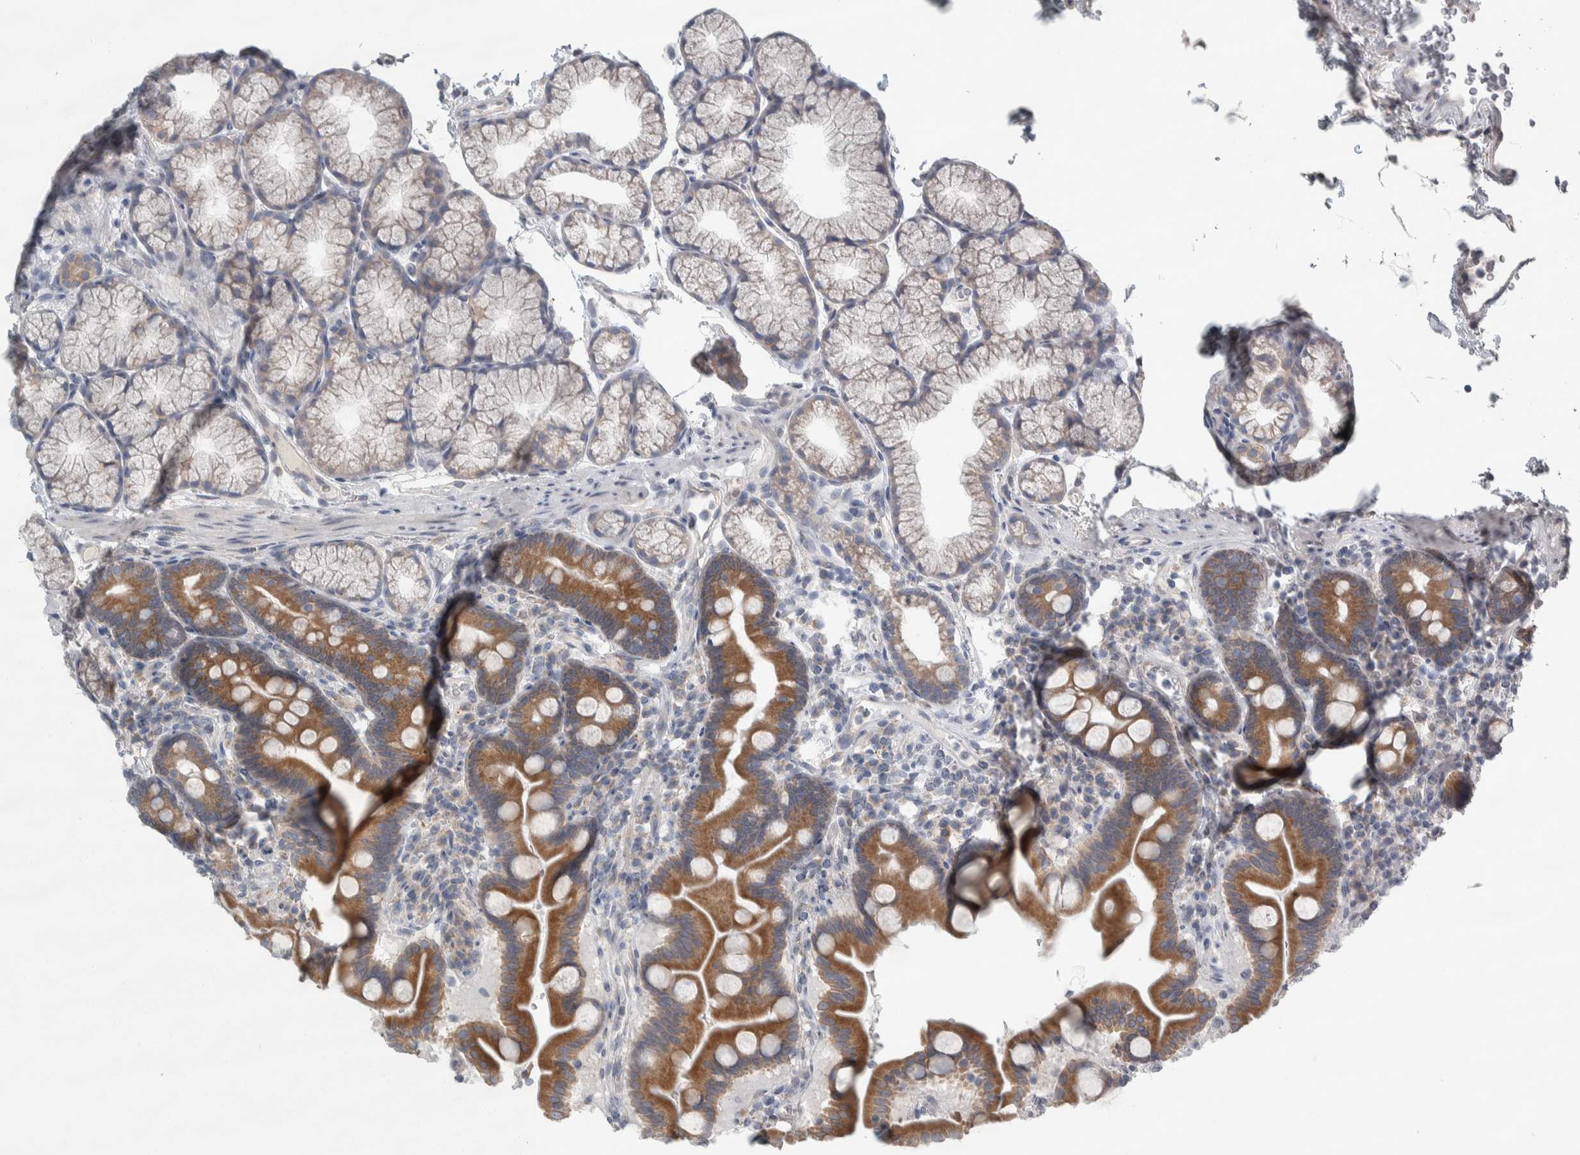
{"staining": {"intensity": "moderate", "quantity": ">75%", "location": "cytoplasmic/membranous"}, "tissue": "duodenum", "cell_type": "Glandular cells", "image_type": "normal", "snomed": [{"axis": "morphology", "description": "Normal tissue, NOS"}, {"axis": "topography", "description": "Duodenum"}], "caption": "Immunohistochemical staining of benign duodenum demonstrates >75% levels of moderate cytoplasmic/membranous protein positivity in about >75% of glandular cells.", "gene": "SIGMAR1", "patient": {"sex": "male", "age": 54}}